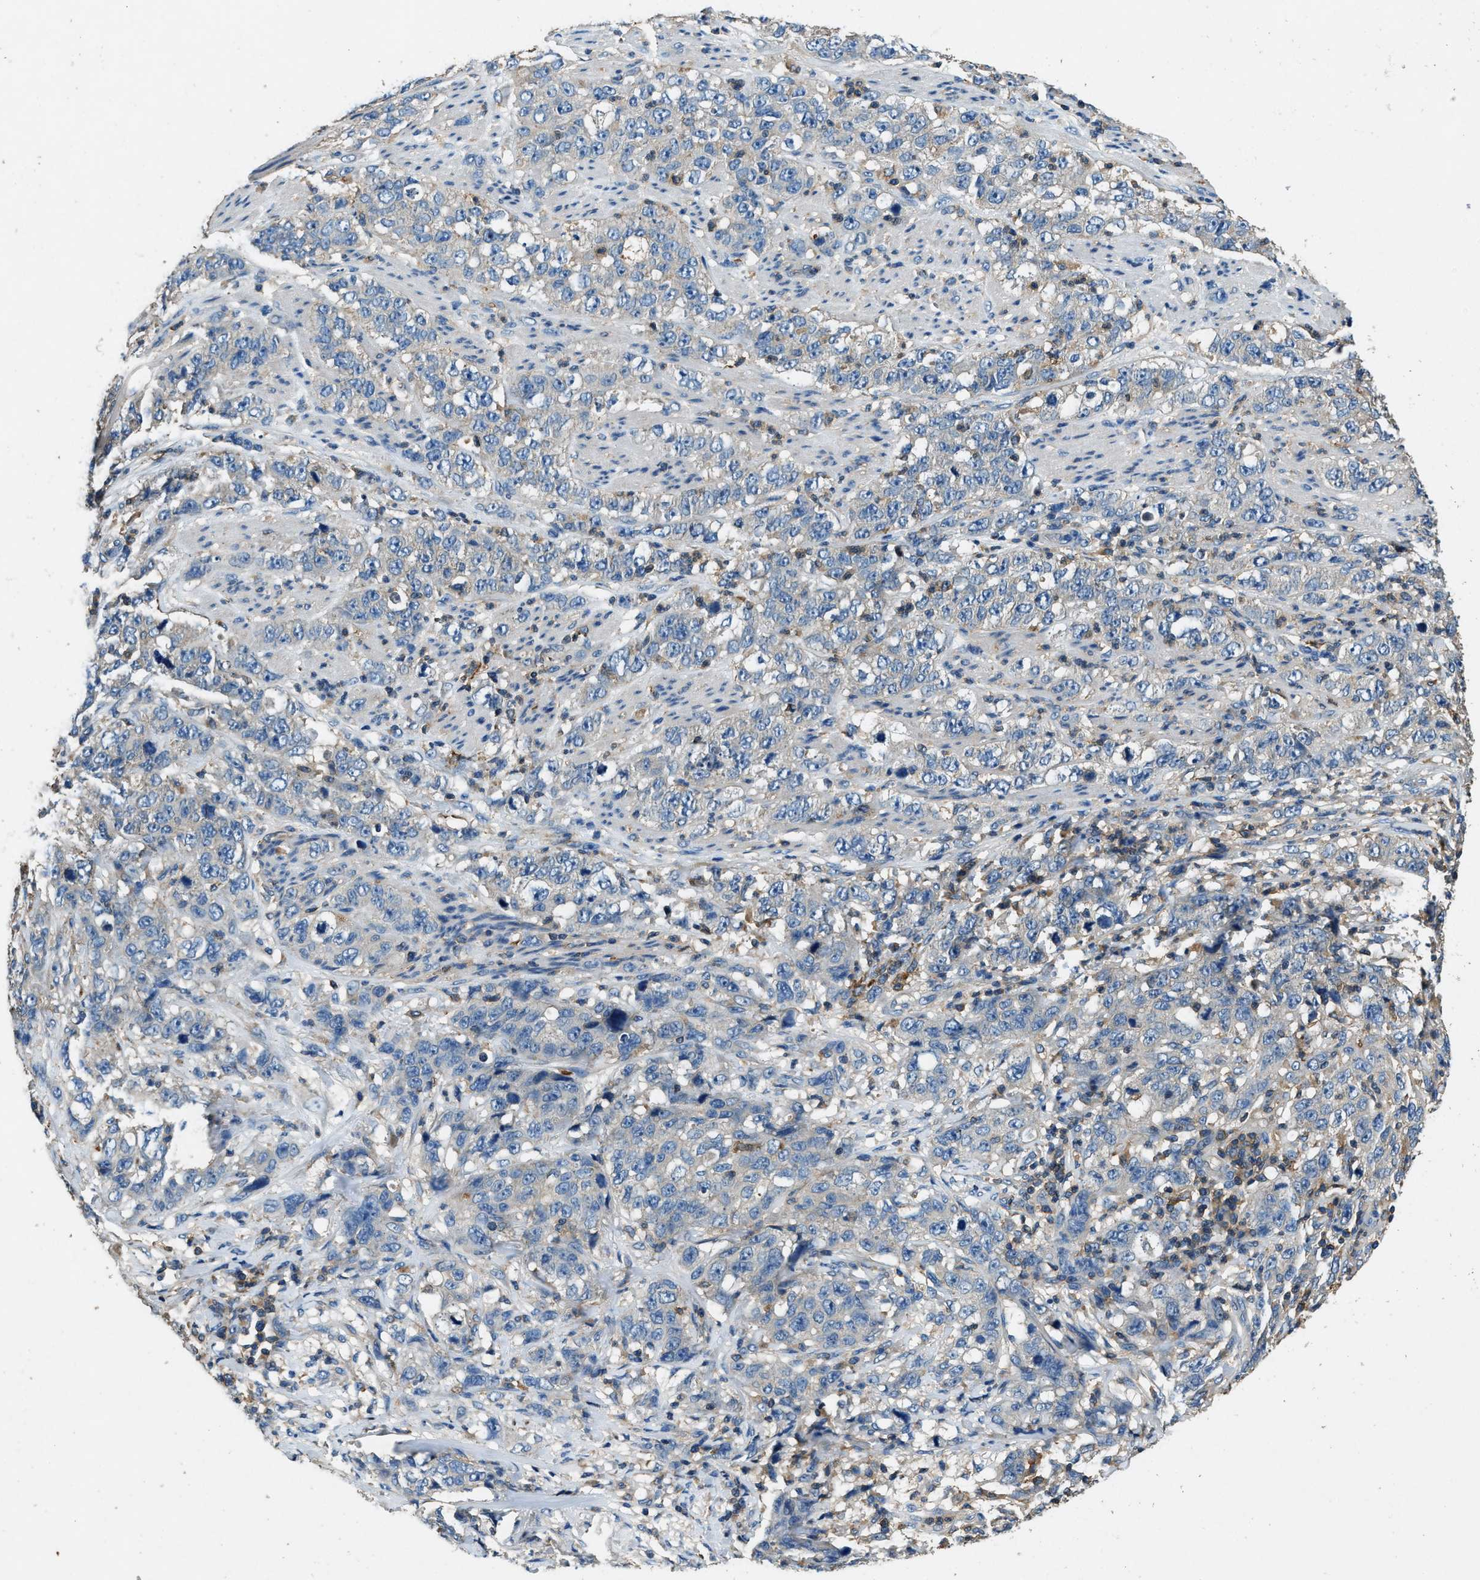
{"staining": {"intensity": "negative", "quantity": "none", "location": "none"}, "tissue": "stomach cancer", "cell_type": "Tumor cells", "image_type": "cancer", "snomed": [{"axis": "morphology", "description": "Adenocarcinoma, NOS"}, {"axis": "topography", "description": "Stomach"}], "caption": "A histopathology image of human stomach cancer (adenocarcinoma) is negative for staining in tumor cells.", "gene": "BLOC1S1", "patient": {"sex": "male", "age": 48}}